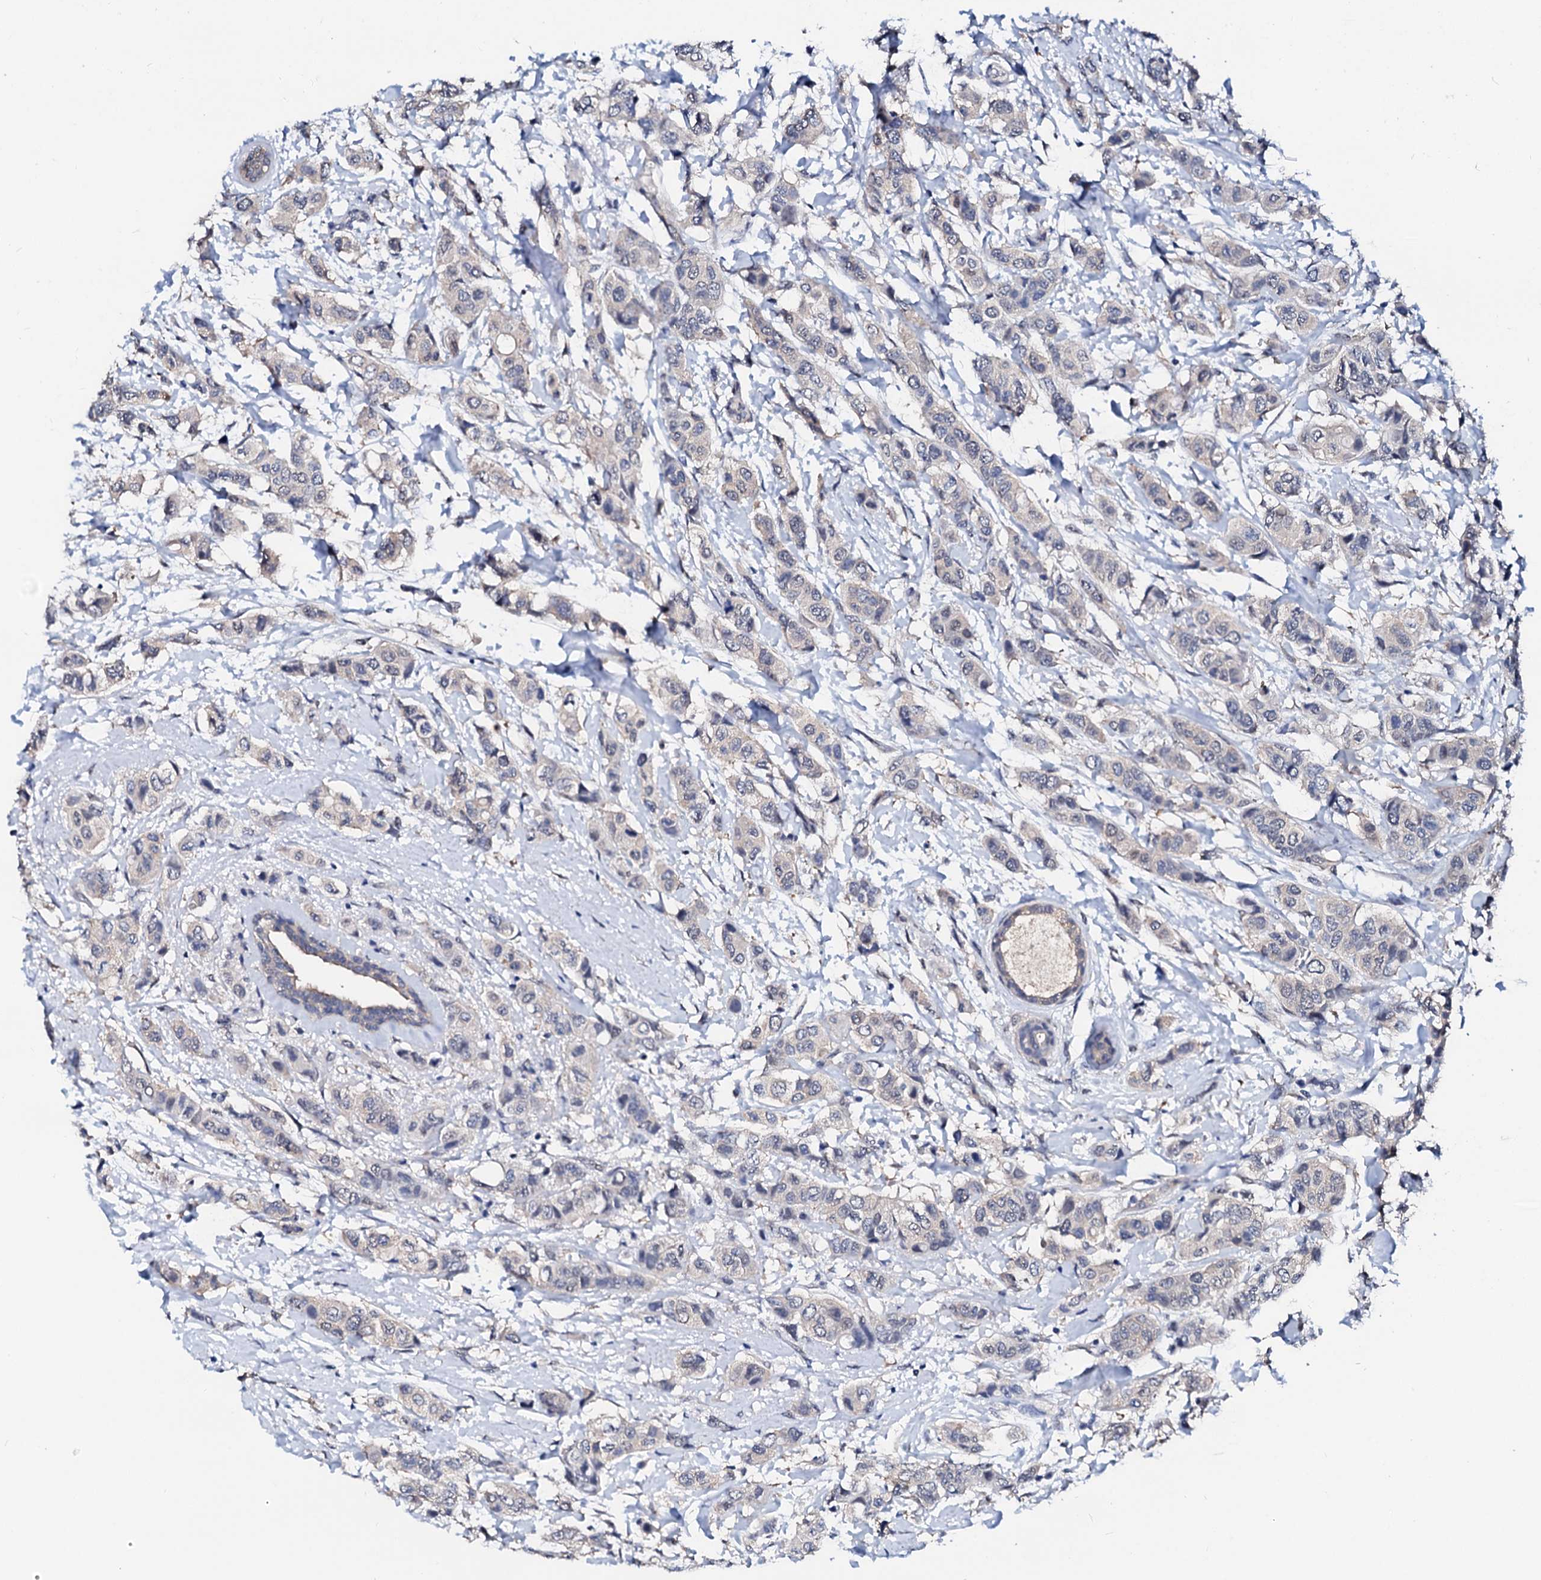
{"staining": {"intensity": "negative", "quantity": "none", "location": "none"}, "tissue": "breast cancer", "cell_type": "Tumor cells", "image_type": "cancer", "snomed": [{"axis": "morphology", "description": "Lobular carcinoma"}, {"axis": "topography", "description": "Breast"}], "caption": "Tumor cells are negative for protein expression in human breast cancer.", "gene": "CSN2", "patient": {"sex": "female", "age": 51}}